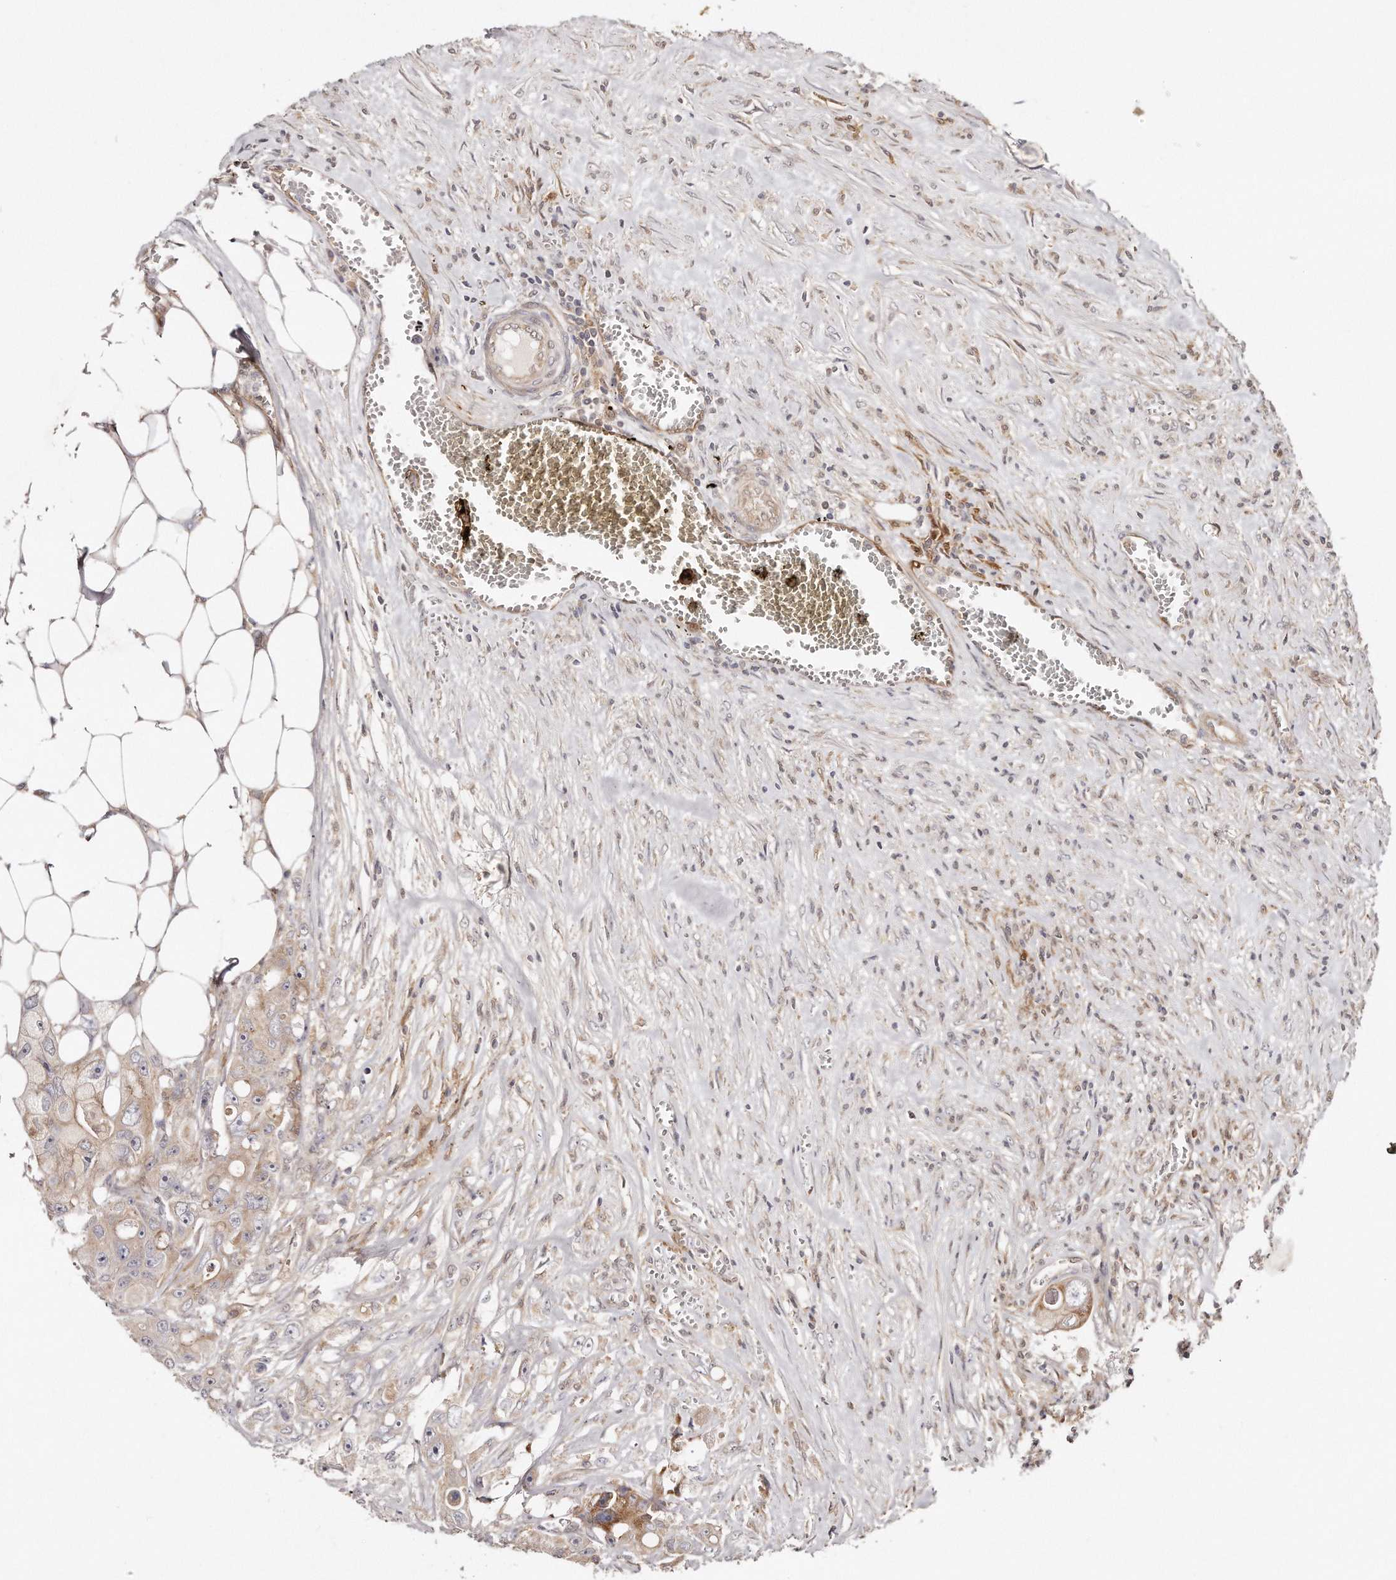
{"staining": {"intensity": "moderate", "quantity": "<25%", "location": "cytoplasmic/membranous"}, "tissue": "colorectal cancer", "cell_type": "Tumor cells", "image_type": "cancer", "snomed": [{"axis": "morphology", "description": "Adenocarcinoma, NOS"}, {"axis": "topography", "description": "Colon"}], "caption": "An IHC photomicrograph of tumor tissue is shown. Protein staining in brown highlights moderate cytoplasmic/membranous positivity in adenocarcinoma (colorectal) within tumor cells.", "gene": "GBP4", "patient": {"sex": "female", "age": 46}}